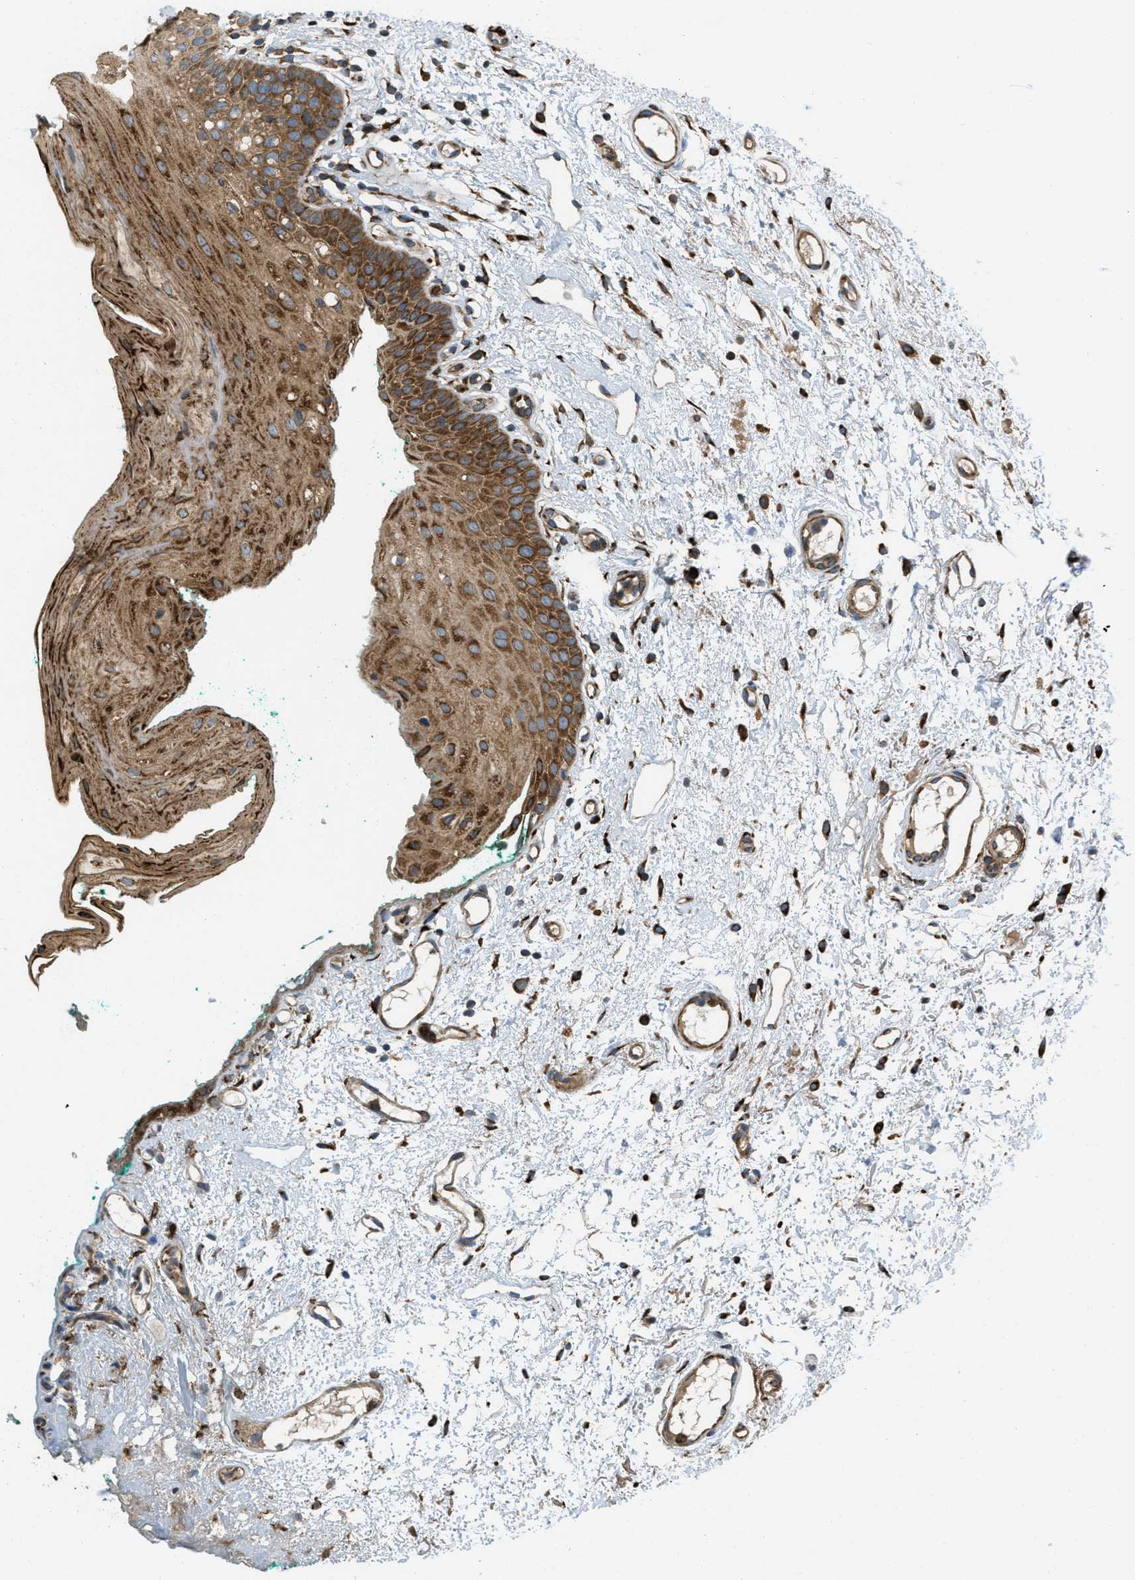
{"staining": {"intensity": "moderate", "quantity": ">75%", "location": "cytoplasmic/membranous"}, "tissue": "oral mucosa", "cell_type": "Squamous epithelial cells", "image_type": "normal", "snomed": [{"axis": "morphology", "description": "Normal tissue, NOS"}, {"axis": "morphology", "description": "Squamous cell carcinoma, NOS"}, {"axis": "topography", "description": "Oral tissue"}, {"axis": "topography", "description": "Salivary gland"}, {"axis": "topography", "description": "Head-Neck"}], "caption": "A brown stain shows moderate cytoplasmic/membranous positivity of a protein in squamous epithelial cells of benign oral mucosa. (DAB IHC with brightfield microscopy, high magnification).", "gene": "PCDH18", "patient": {"sex": "female", "age": 62}}